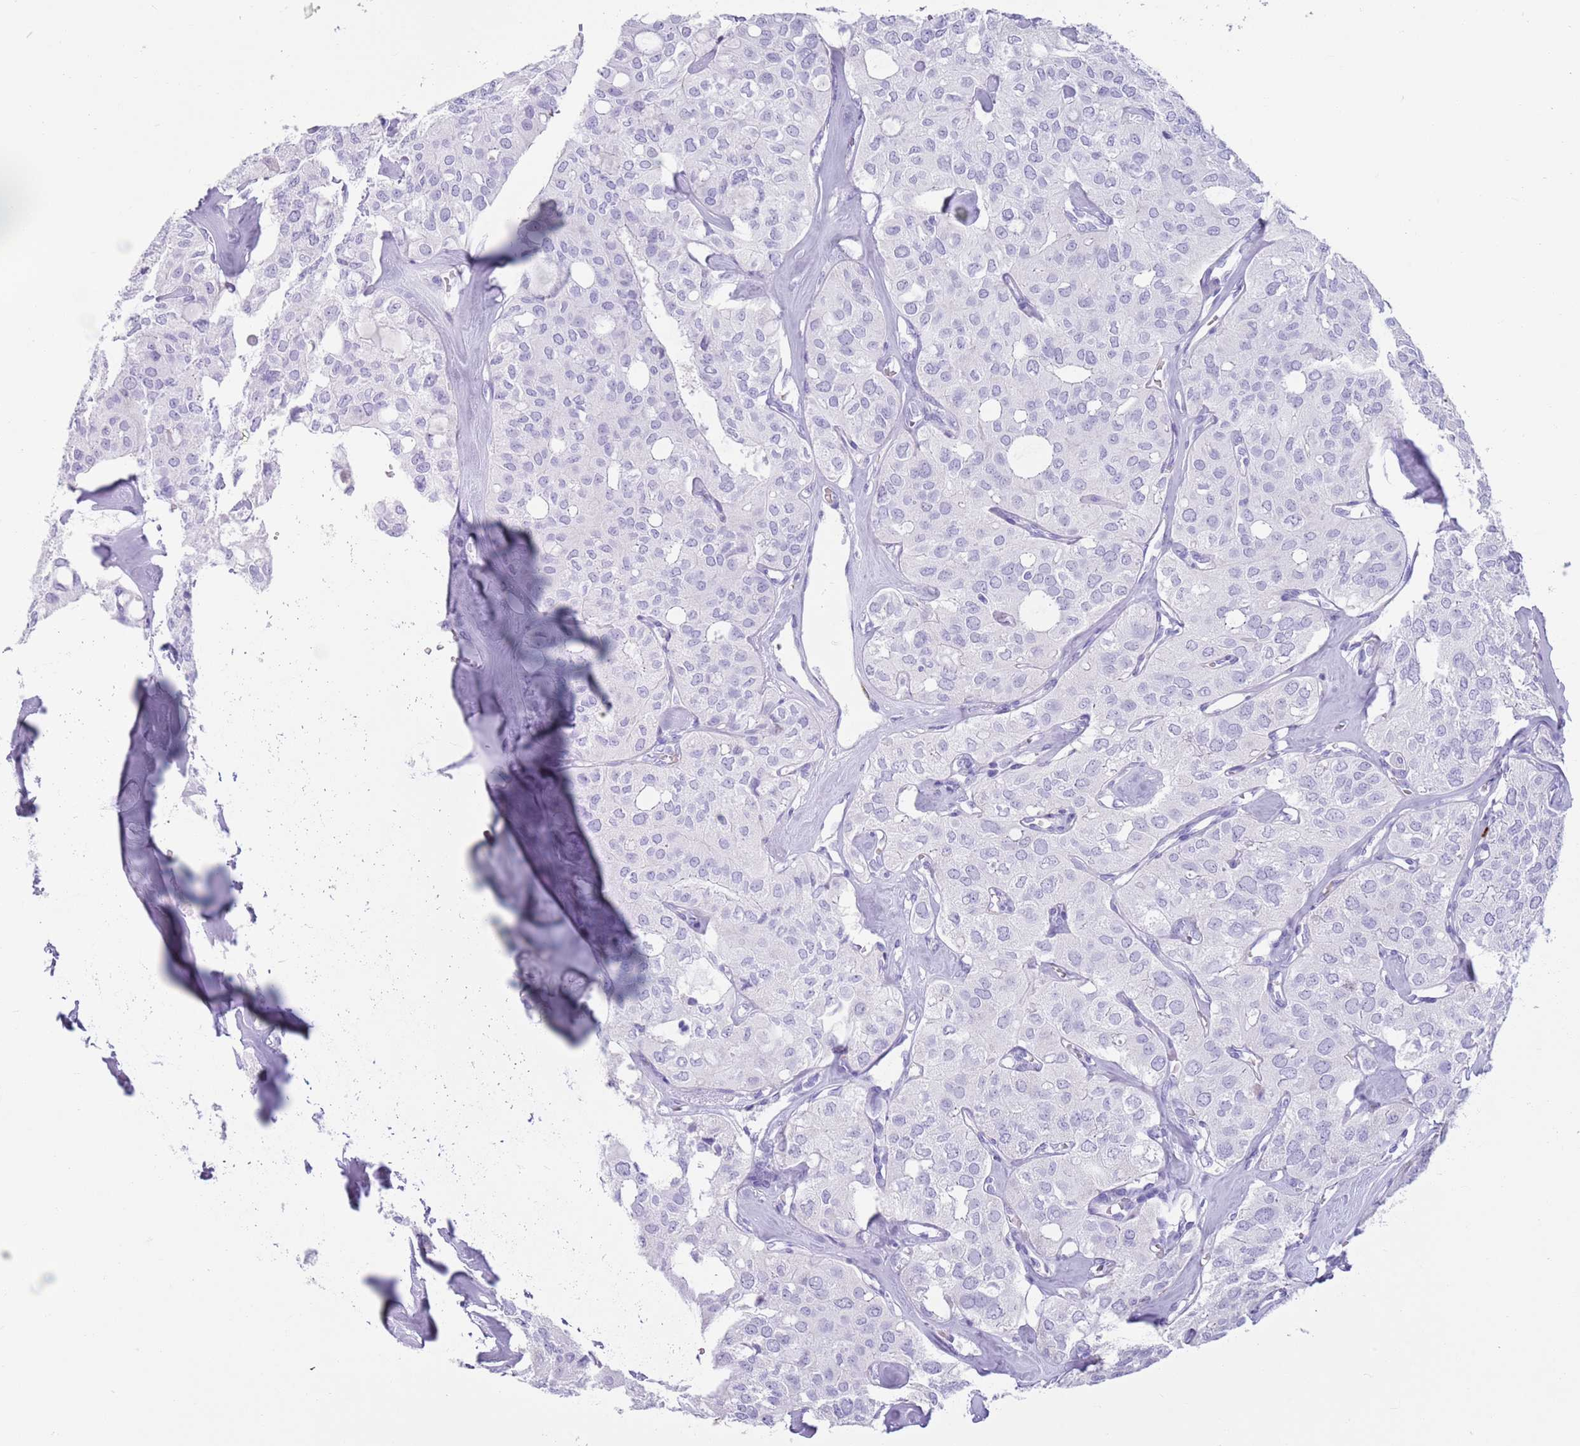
{"staining": {"intensity": "negative", "quantity": "none", "location": "none"}, "tissue": "thyroid cancer", "cell_type": "Tumor cells", "image_type": "cancer", "snomed": [{"axis": "morphology", "description": "Follicular adenoma carcinoma, NOS"}, {"axis": "topography", "description": "Thyroid gland"}], "caption": "Immunohistochemistry (IHC) histopathology image of neoplastic tissue: human thyroid follicular adenoma carcinoma stained with DAB reveals no significant protein positivity in tumor cells.", "gene": "LY6G5B", "patient": {"sex": "male", "age": 75}}